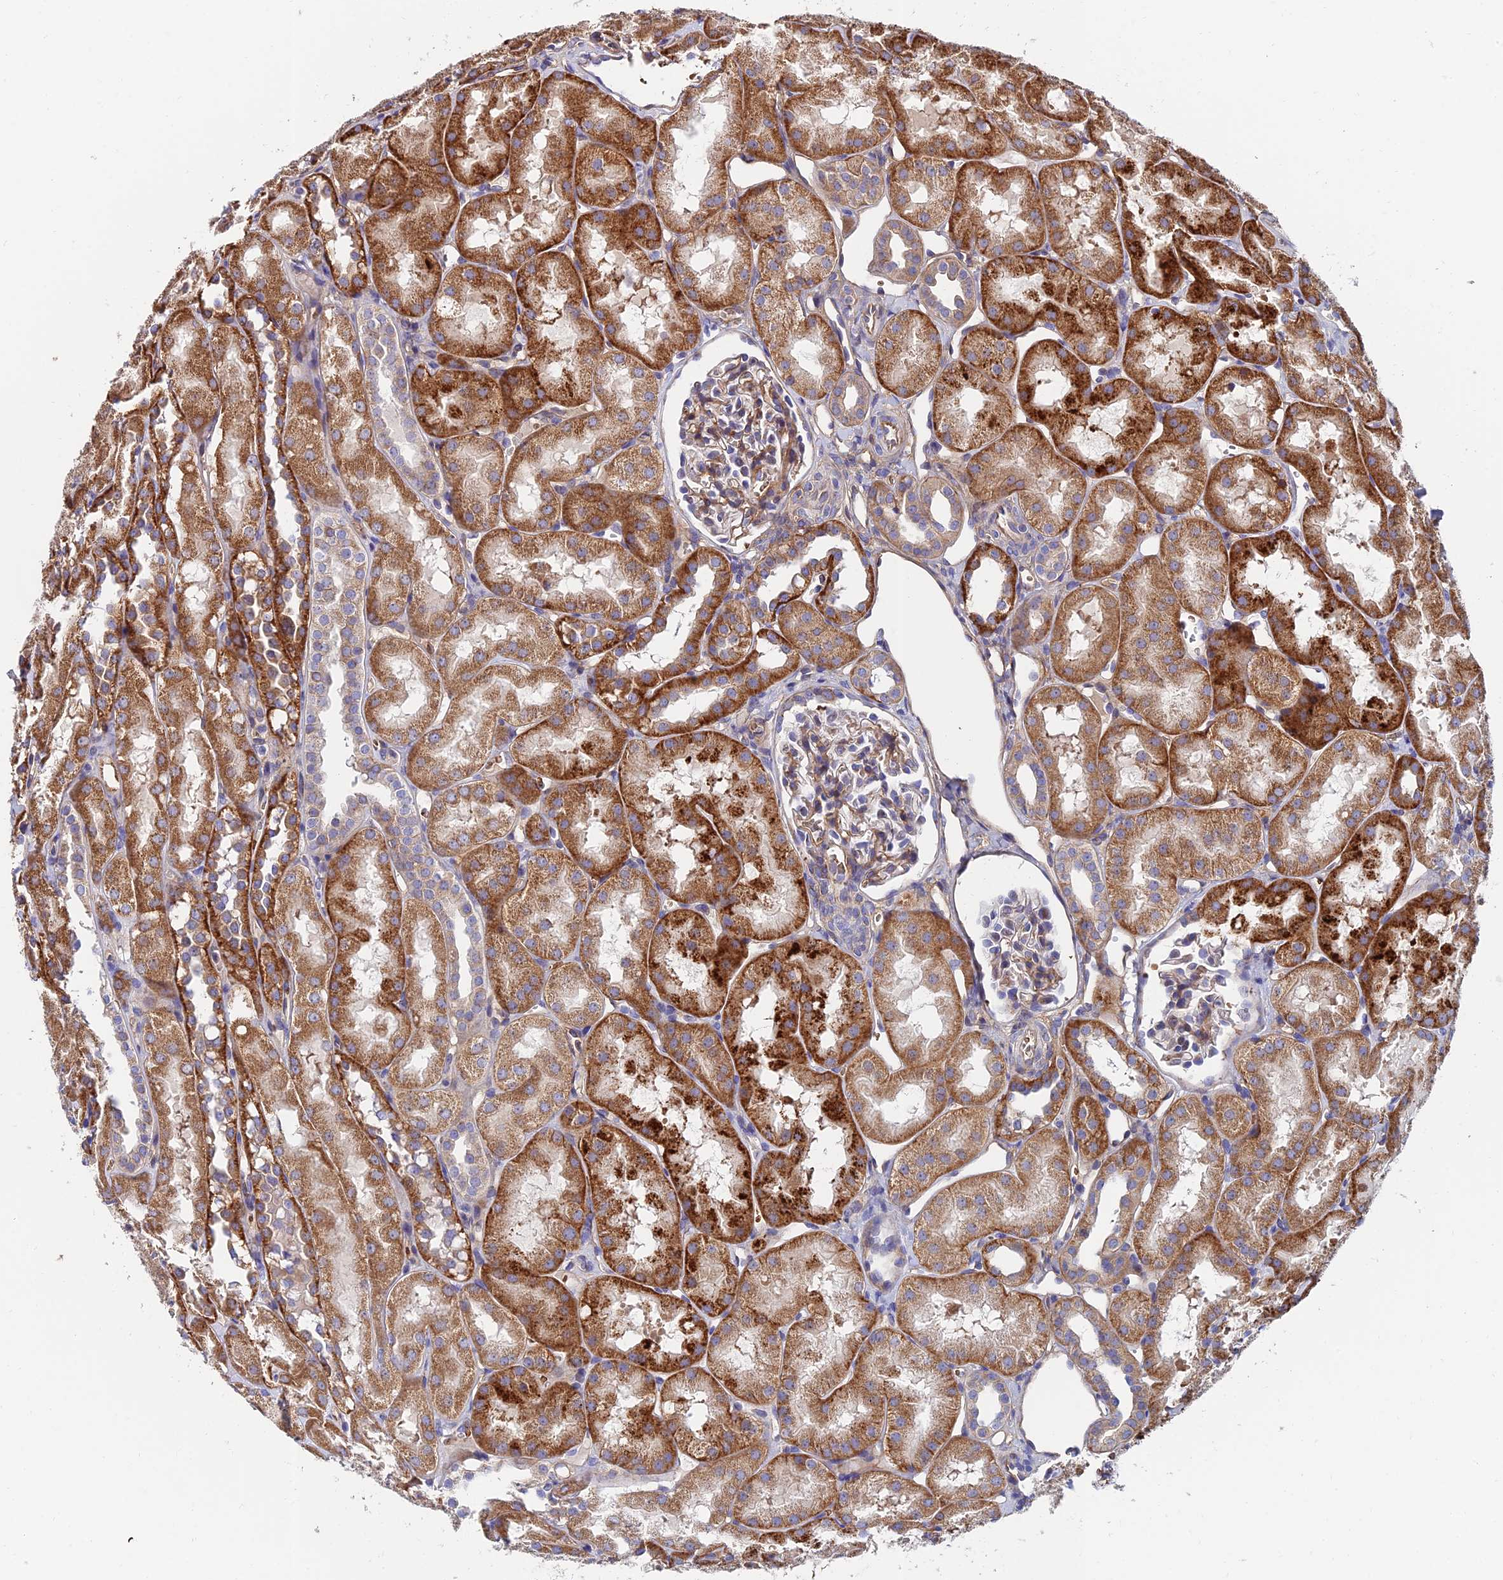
{"staining": {"intensity": "moderate", "quantity": ">75%", "location": "cytoplasmic/membranous"}, "tissue": "kidney", "cell_type": "Cells in glomeruli", "image_type": "normal", "snomed": [{"axis": "morphology", "description": "Normal tissue, NOS"}, {"axis": "topography", "description": "Kidney"}, {"axis": "topography", "description": "Urinary bladder"}], "caption": "DAB immunohistochemical staining of normal kidney reveals moderate cytoplasmic/membranous protein expression in approximately >75% of cells in glomeruli. (IHC, brightfield microscopy, high magnification).", "gene": "ADGRF3", "patient": {"sex": "male", "age": 16}}